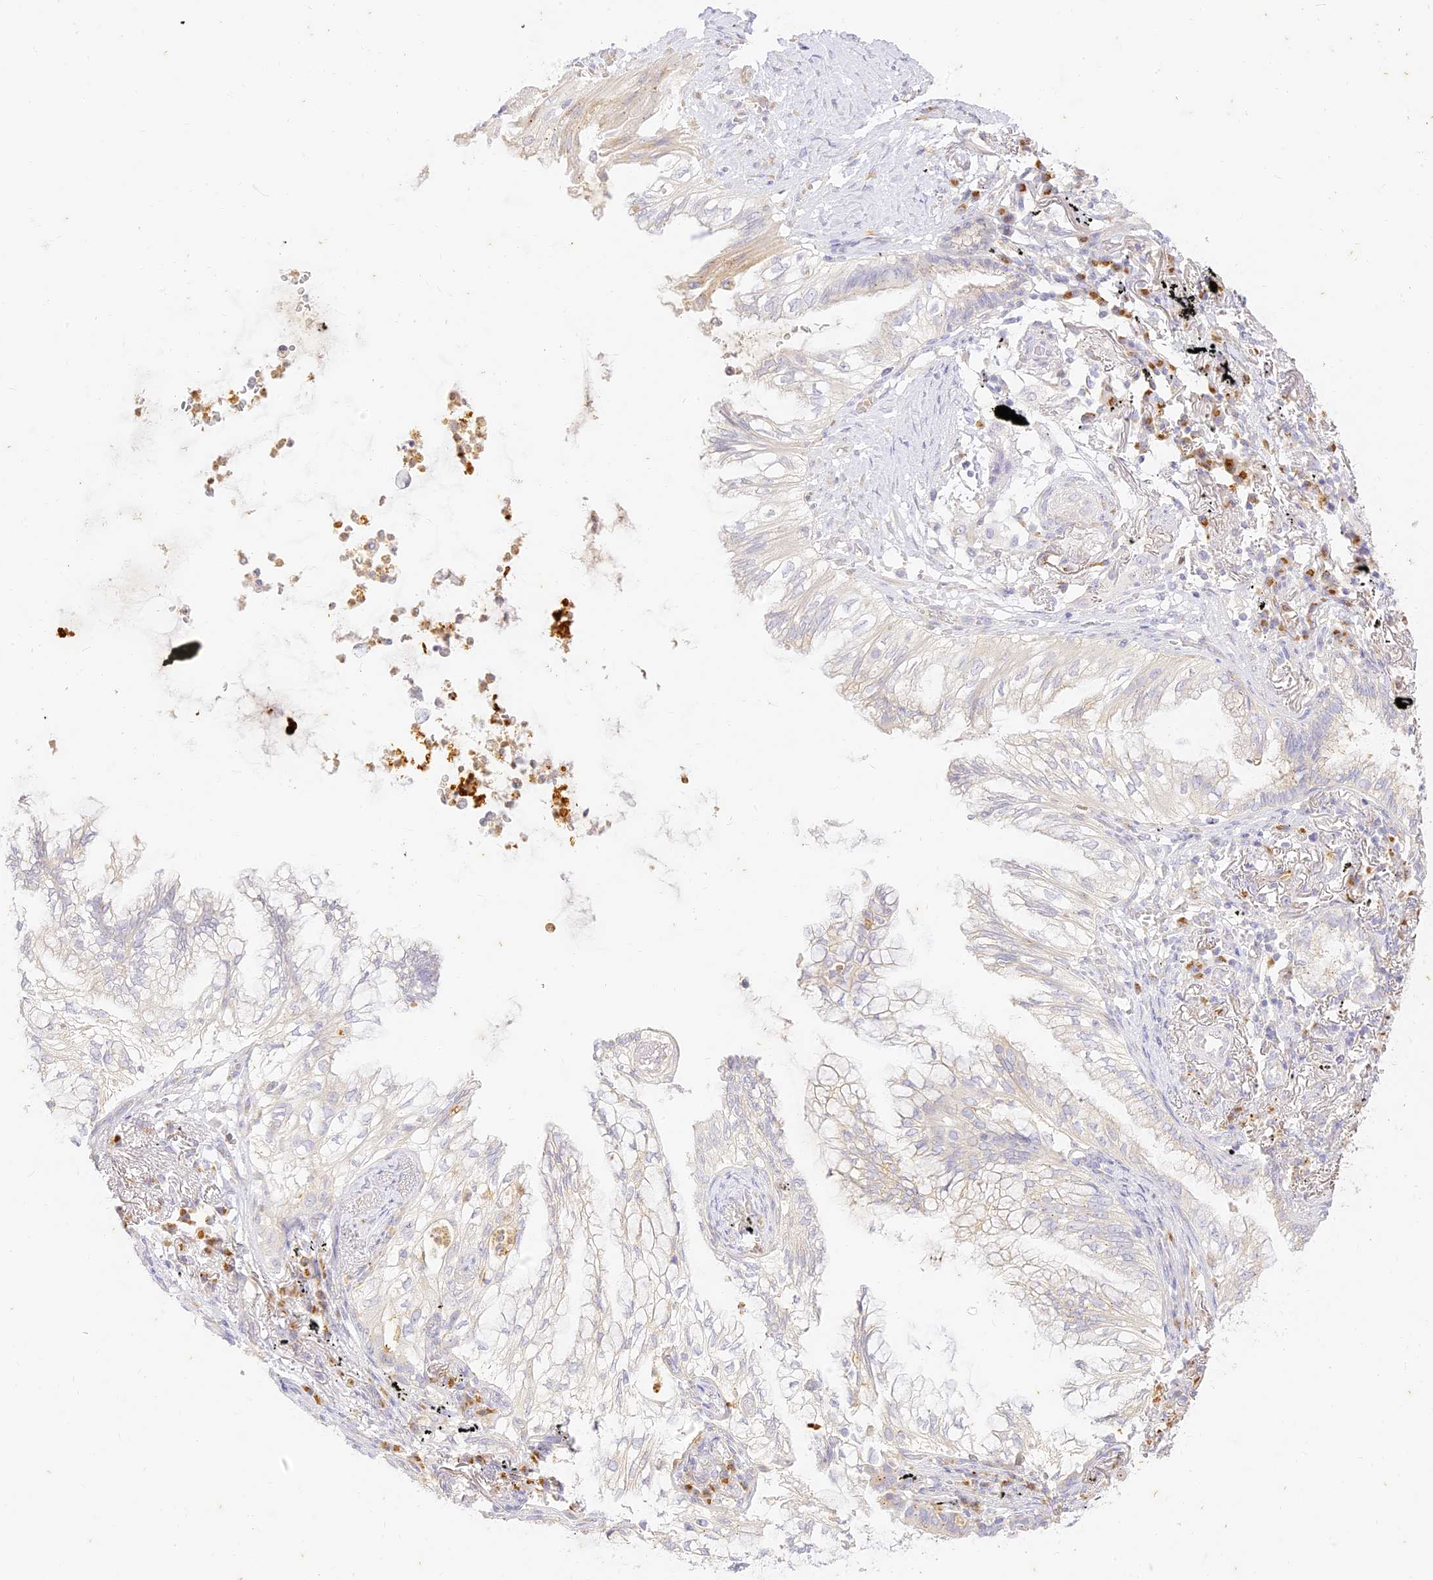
{"staining": {"intensity": "negative", "quantity": "none", "location": "none"}, "tissue": "lung cancer", "cell_type": "Tumor cells", "image_type": "cancer", "snomed": [{"axis": "morphology", "description": "Adenocarcinoma, NOS"}, {"axis": "topography", "description": "Lung"}], "caption": "Immunohistochemistry of adenocarcinoma (lung) reveals no positivity in tumor cells.", "gene": "SEC13", "patient": {"sex": "female", "age": 70}}